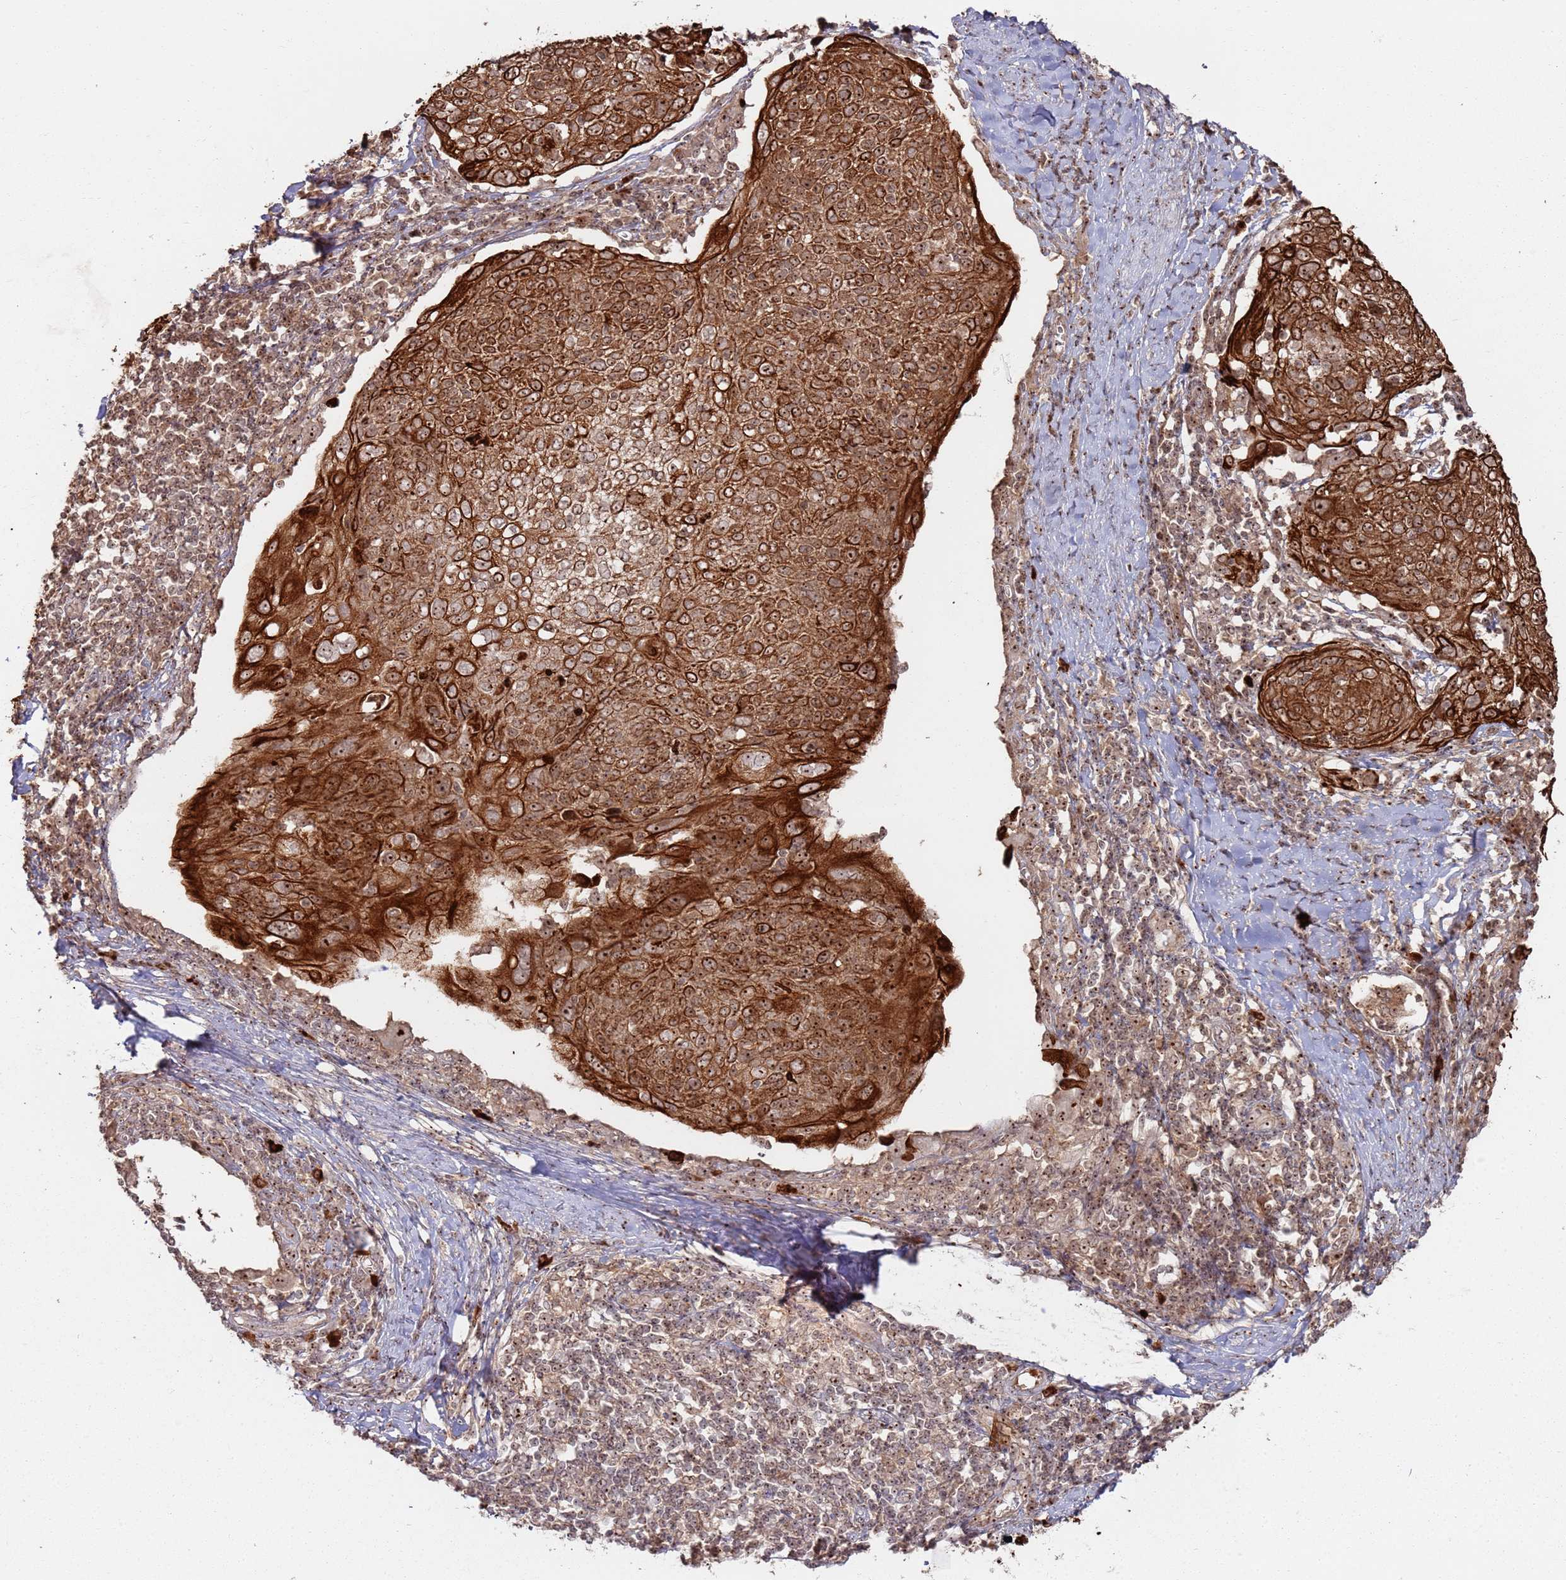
{"staining": {"intensity": "strong", "quantity": ">75%", "location": "cytoplasmic/membranous,nuclear"}, "tissue": "cervical cancer", "cell_type": "Tumor cells", "image_type": "cancer", "snomed": [{"axis": "morphology", "description": "Squamous cell carcinoma, NOS"}, {"axis": "topography", "description": "Cervix"}], "caption": "An immunohistochemistry micrograph of neoplastic tissue is shown. Protein staining in brown highlights strong cytoplasmic/membranous and nuclear positivity in squamous cell carcinoma (cervical) within tumor cells.", "gene": "UTP11", "patient": {"sex": "female", "age": 67}}